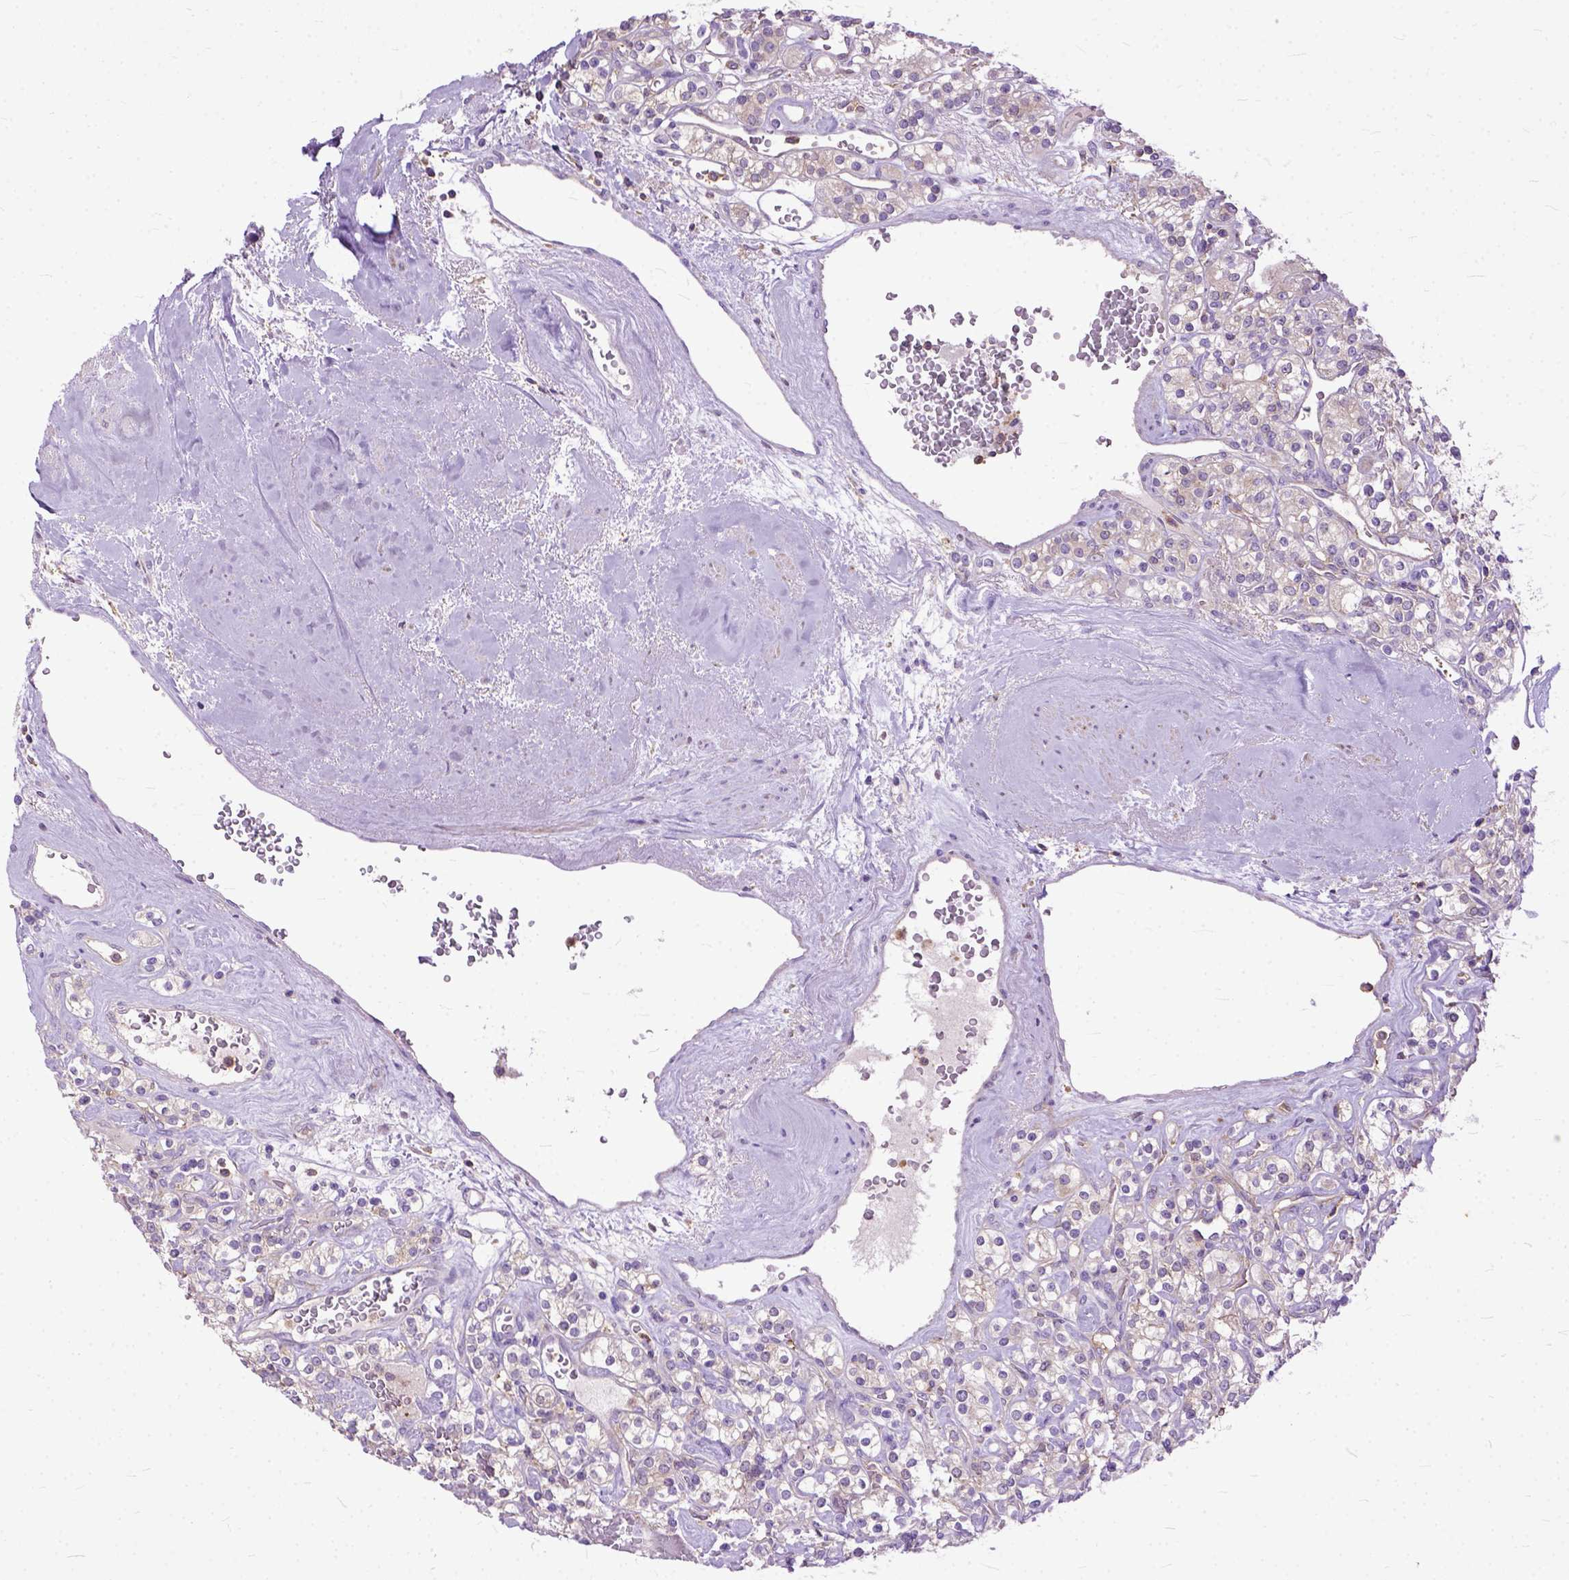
{"staining": {"intensity": "weak", "quantity": "<25%", "location": "cytoplasmic/membranous"}, "tissue": "renal cancer", "cell_type": "Tumor cells", "image_type": "cancer", "snomed": [{"axis": "morphology", "description": "Adenocarcinoma, NOS"}, {"axis": "topography", "description": "Kidney"}], "caption": "Tumor cells are negative for brown protein staining in renal cancer (adenocarcinoma).", "gene": "NAMPT", "patient": {"sex": "male", "age": 77}}